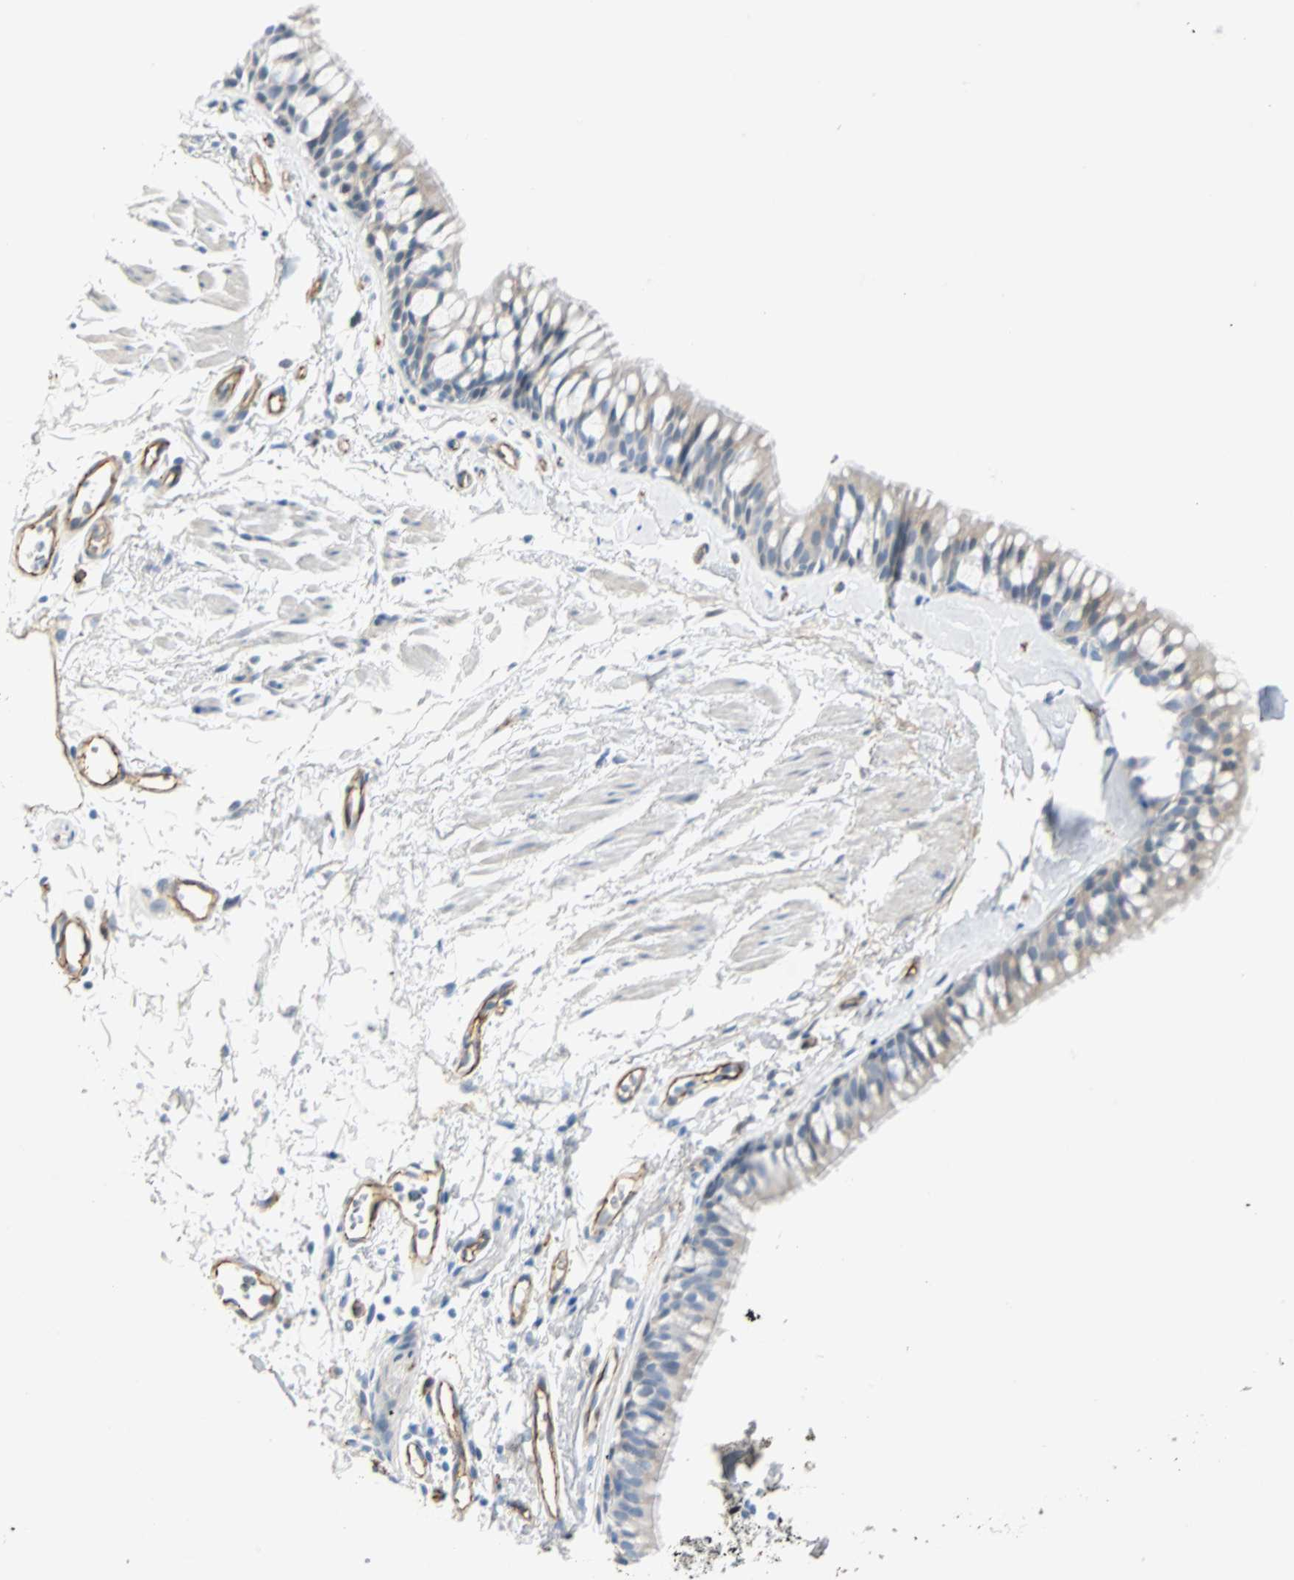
{"staining": {"intensity": "weak", "quantity": ">75%", "location": "cytoplasmic/membranous"}, "tissue": "bronchus", "cell_type": "Respiratory epithelial cells", "image_type": "normal", "snomed": [{"axis": "morphology", "description": "Normal tissue, NOS"}, {"axis": "topography", "description": "Bronchus"}], "caption": "A photomicrograph of bronchus stained for a protein shows weak cytoplasmic/membranous brown staining in respiratory epithelial cells. The staining was performed using DAB, with brown indicating positive protein expression. Nuclei are stained blue with hematoxylin.", "gene": "VPS9D1", "patient": {"sex": "female", "age": 73}}